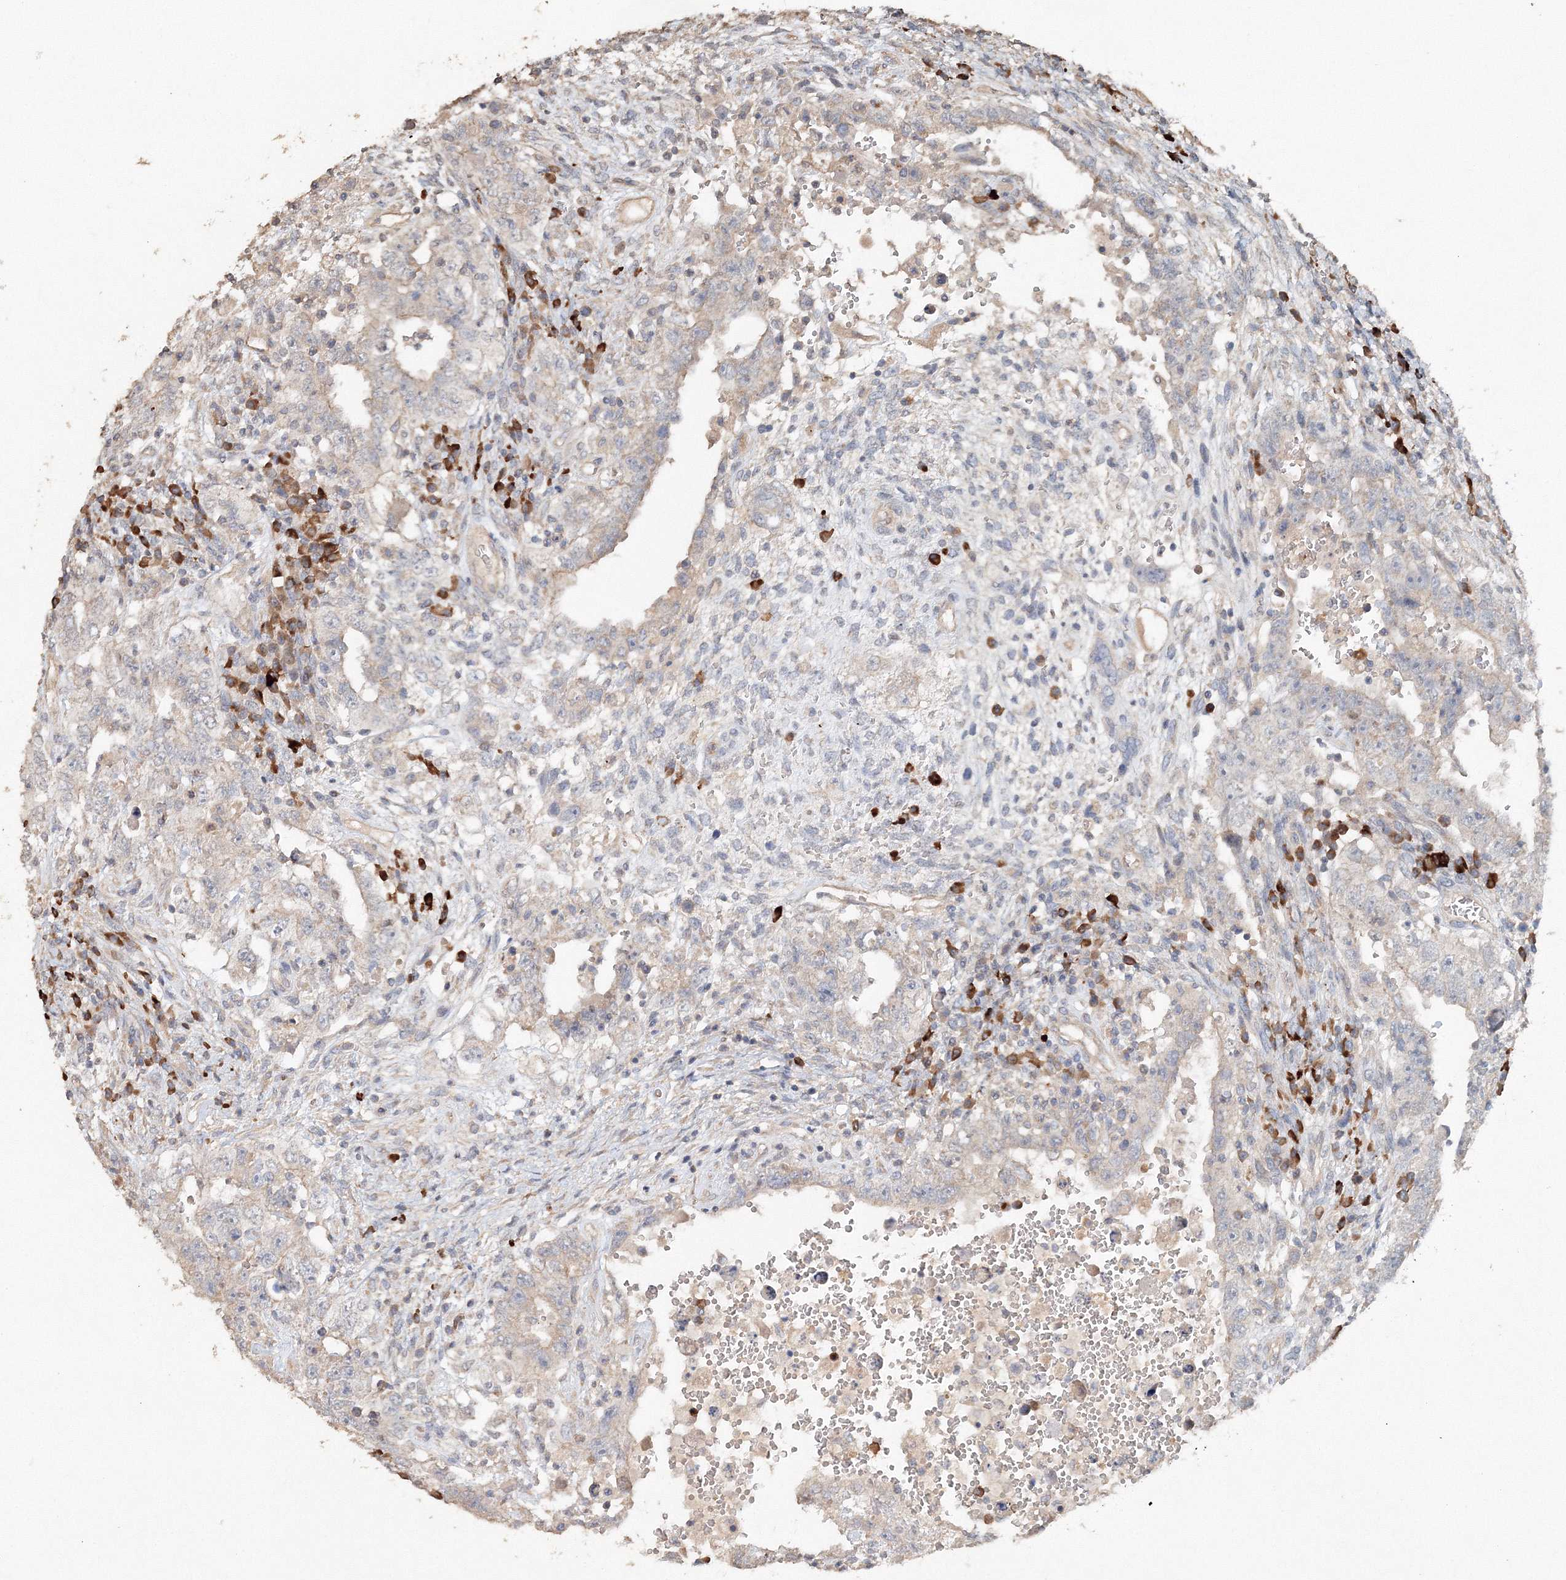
{"staining": {"intensity": "weak", "quantity": "<25%", "location": "cytoplasmic/membranous"}, "tissue": "testis cancer", "cell_type": "Tumor cells", "image_type": "cancer", "snomed": [{"axis": "morphology", "description": "Carcinoma, Embryonal, NOS"}, {"axis": "topography", "description": "Testis"}], "caption": "This micrograph is of testis cancer (embryonal carcinoma) stained with immunohistochemistry to label a protein in brown with the nuclei are counter-stained blue. There is no expression in tumor cells. (DAB (3,3'-diaminobenzidine) IHC visualized using brightfield microscopy, high magnification).", "gene": "NALF2", "patient": {"sex": "male", "age": 26}}